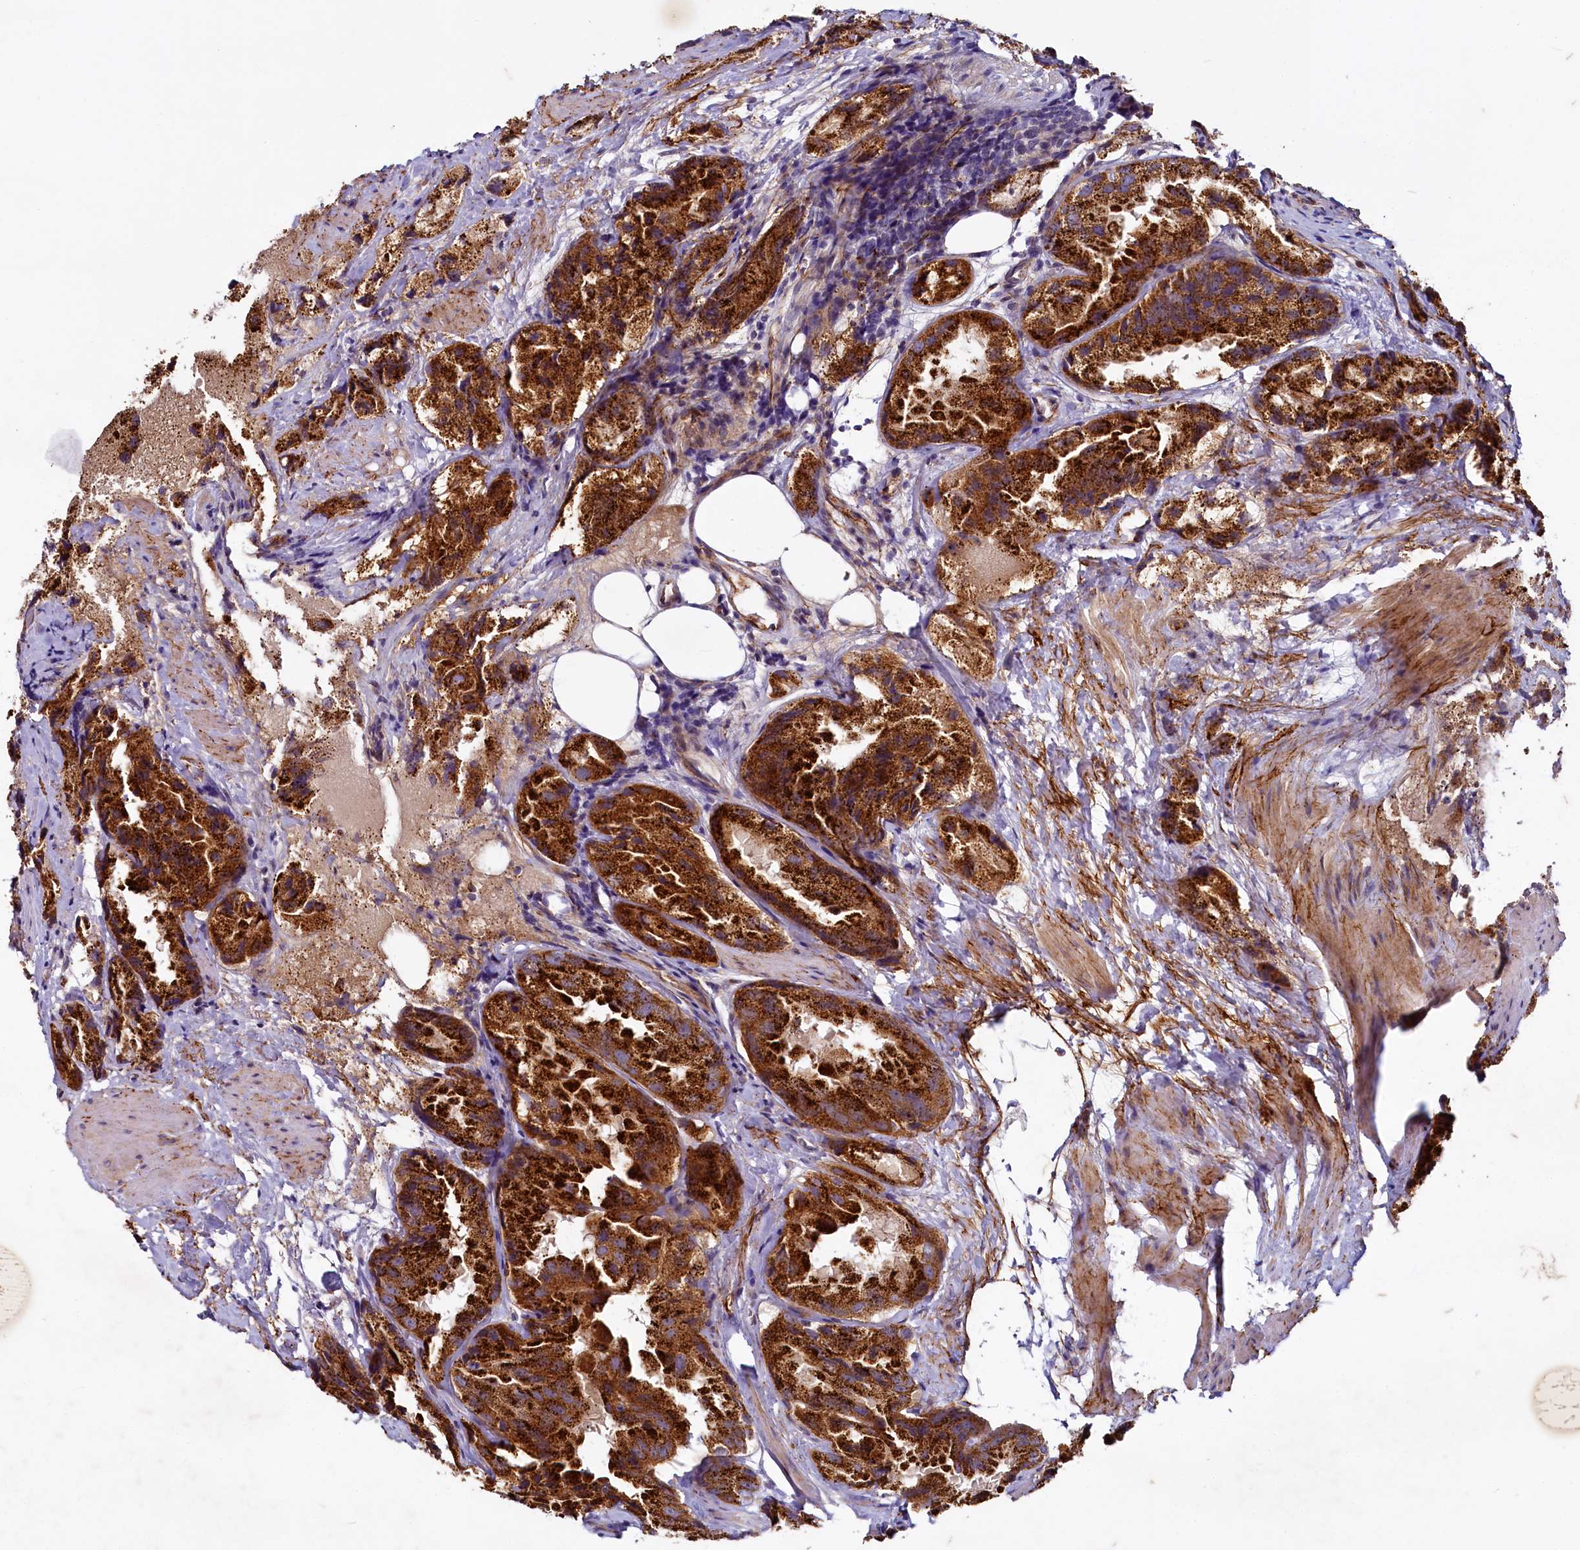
{"staining": {"intensity": "strong", "quantity": ">75%", "location": "cytoplasmic/membranous"}, "tissue": "prostate cancer", "cell_type": "Tumor cells", "image_type": "cancer", "snomed": [{"axis": "morphology", "description": "Adenocarcinoma, High grade"}, {"axis": "topography", "description": "Prostate"}], "caption": "IHC histopathology image of neoplastic tissue: adenocarcinoma (high-grade) (prostate) stained using IHC exhibits high levels of strong protein expression localized specifically in the cytoplasmic/membranous of tumor cells, appearing as a cytoplasmic/membranous brown color.", "gene": "ADCY2", "patient": {"sex": "male", "age": 66}}